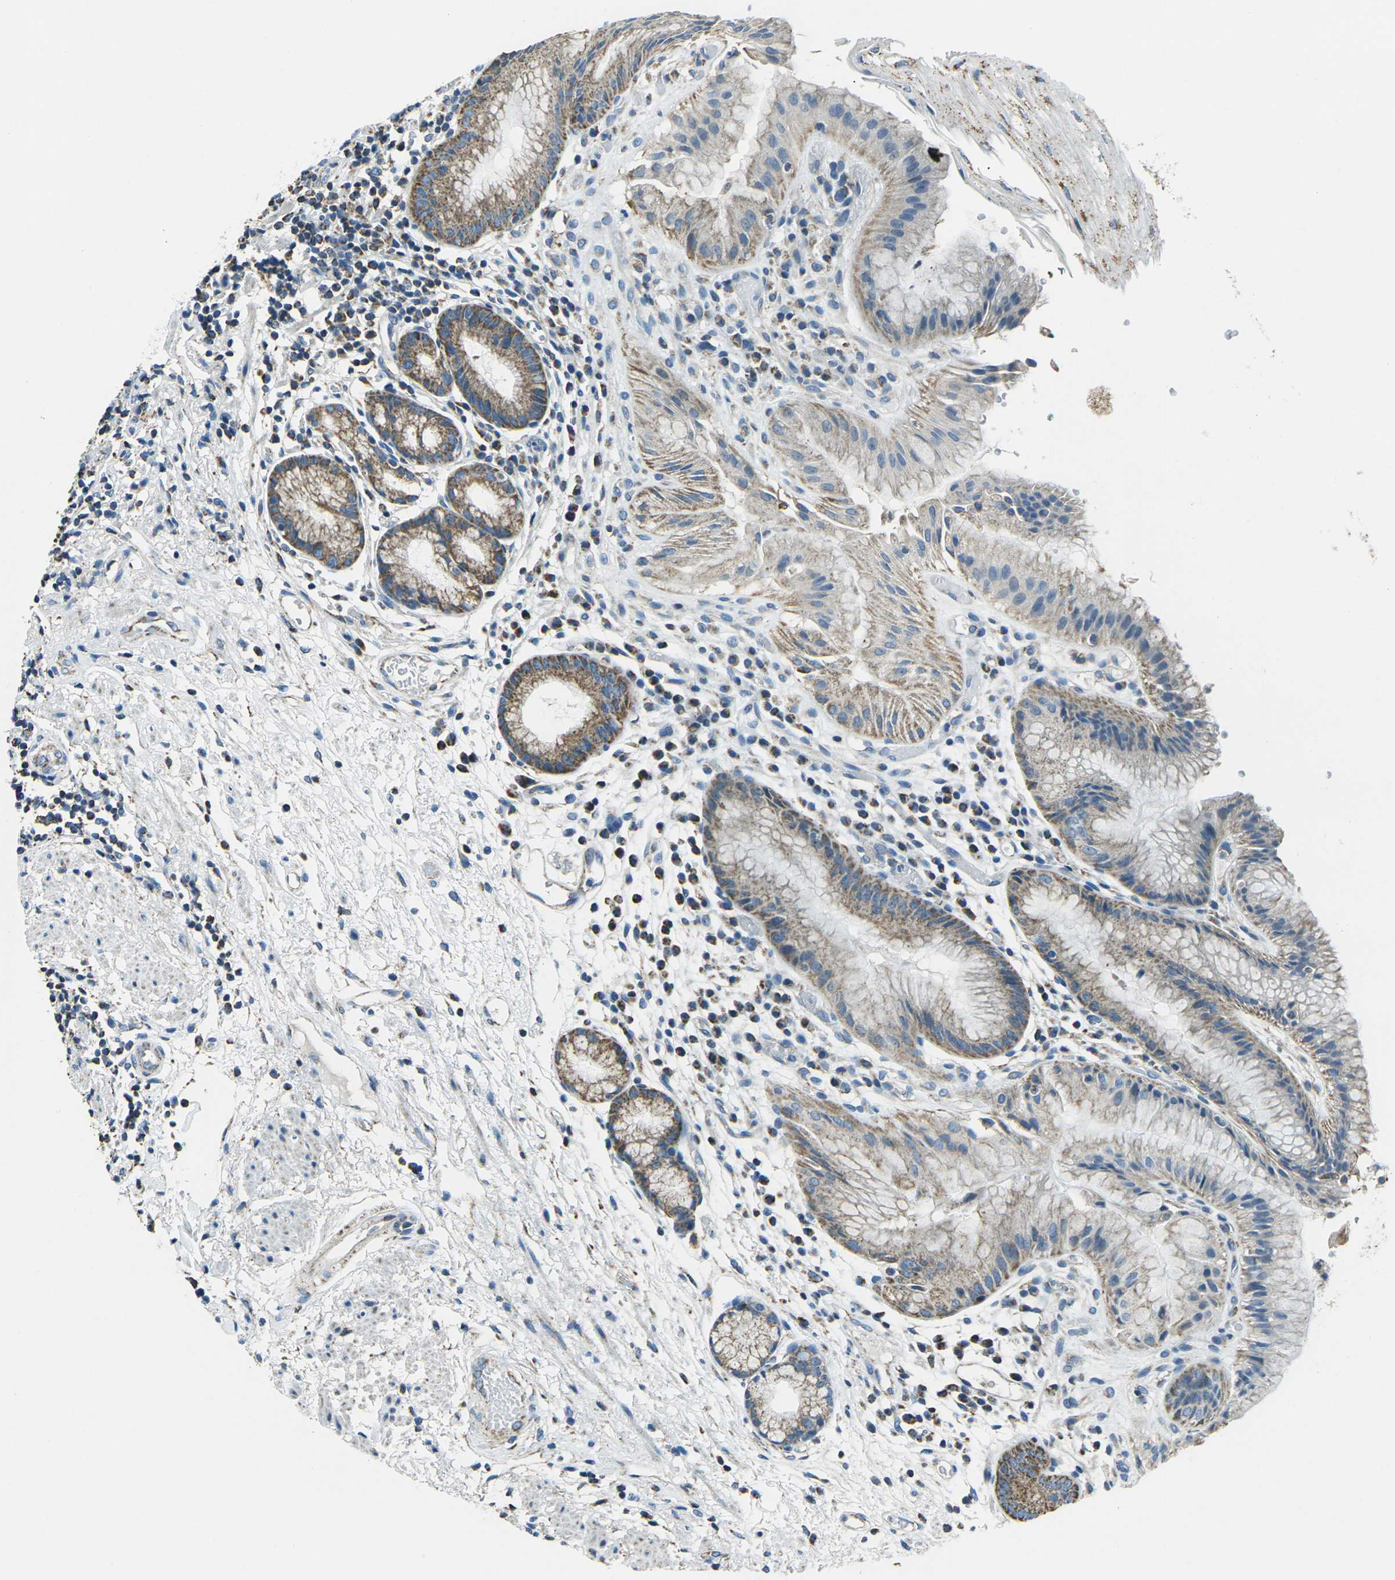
{"staining": {"intensity": "moderate", "quantity": ">75%", "location": "cytoplasmic/membranous"}, "tissue": "stomach", "cell_type": "Glandular cells", "image_type": "normal", "snomed": [{"axis": "morphology", "description": "Normal tissue, NOS"}, {"axis": "topography", "description": "Stomach, upper"}], "caption": "DAB (3,3'-diaminobenzidine) immunohistochemical staining of benign human stomach demonstrates moderate cytoplasmic/membranous protein positivity in about >75% of glandular cells. Nuclei are stained in blue.", "gene": "IRF3", "patient": {"sex": "male", "age": 72}}